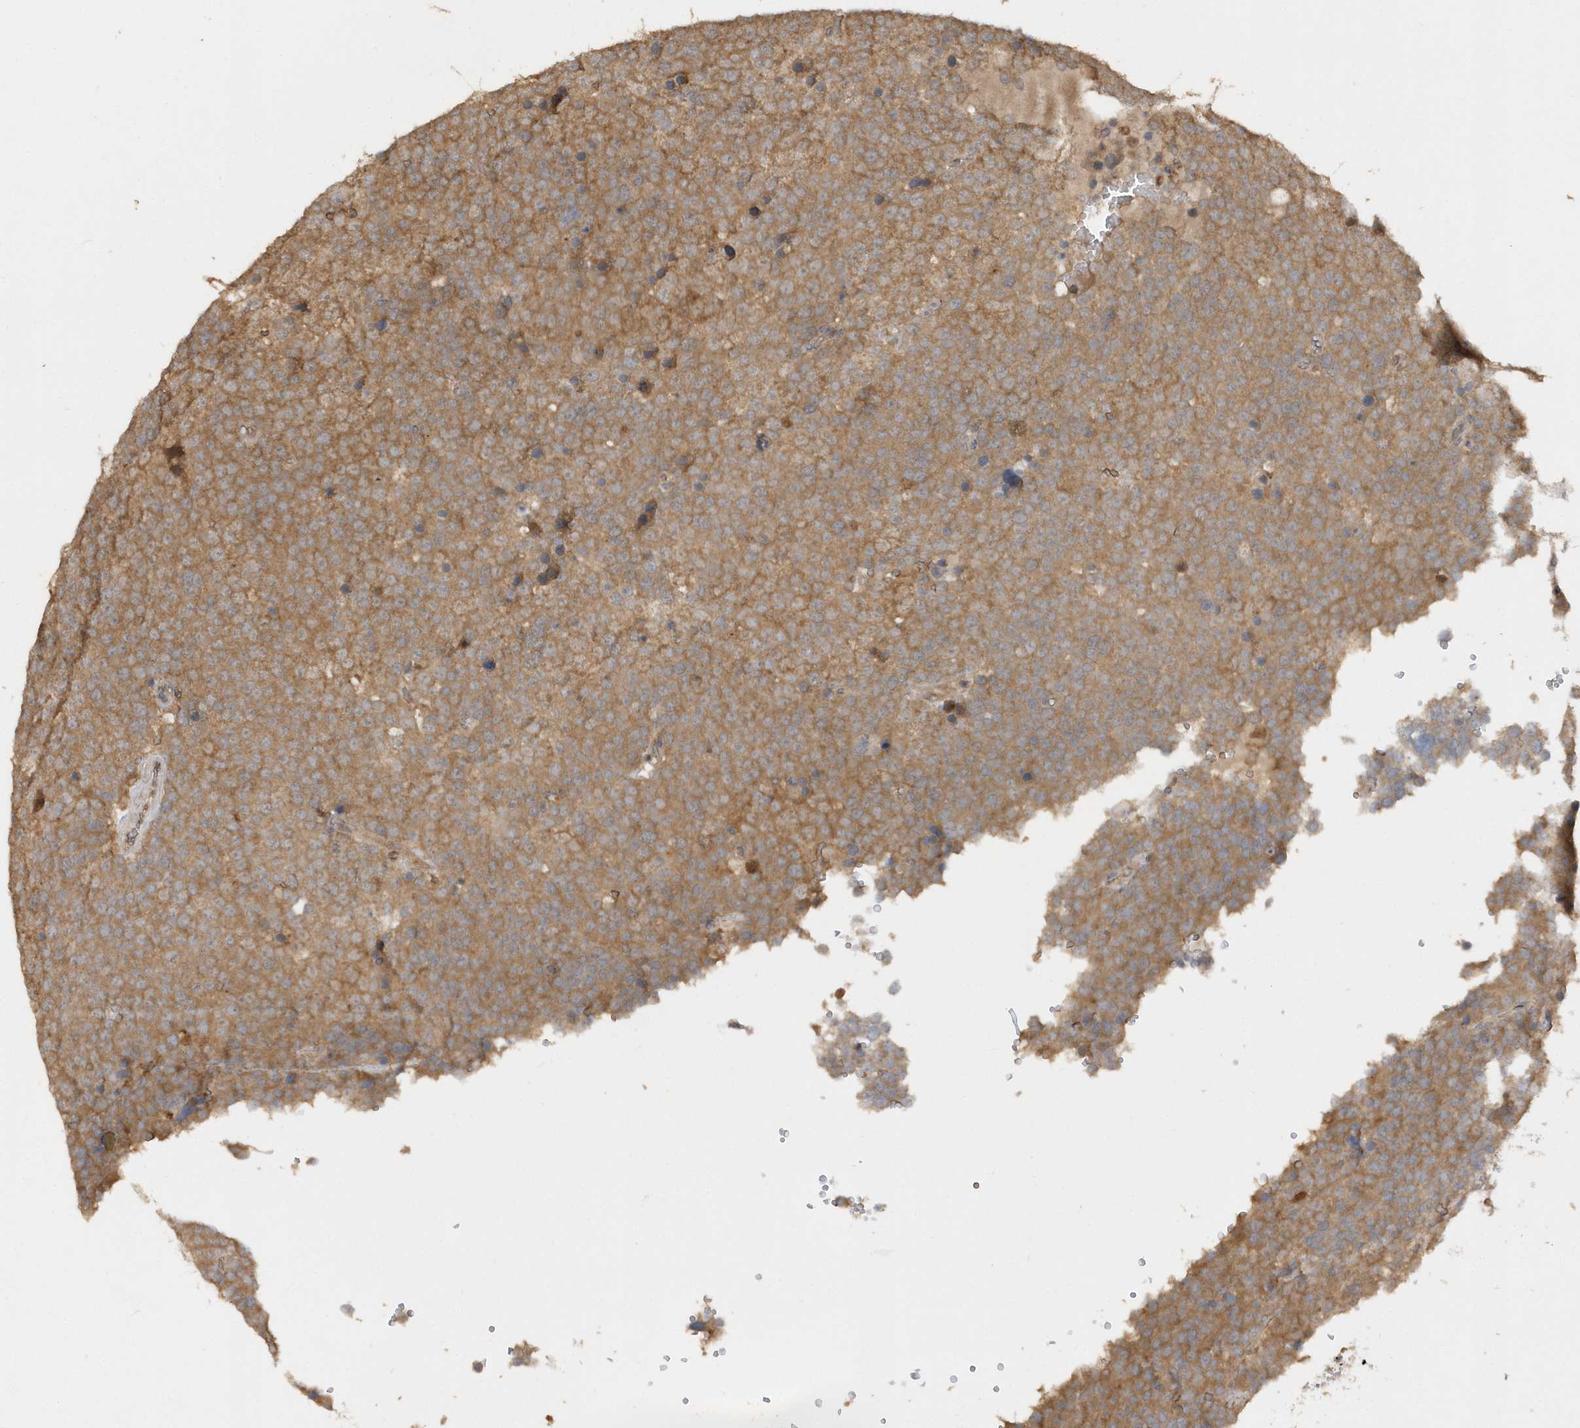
{"staining": {"intensity": "moderate", "quantity": ">75%", "location": "cytoplasmic/membranous"}, "tissue": "testis cancer", "cell_type": "Tumor cells", "image_type": "cancer", "snomed": [{"axis": "morphology", "description": "Seminoma, NOS"}, {"axis": "topography", "description": "Testis"}], "caption": "This micrograph demonstrates IHC staining of seminoma (testis), with medium moderate cytoplasmic/membranous positivity in approximately >75% of tumor cells.", "gene": "RPE", "patient": {"sex": "male", "age": 71}}